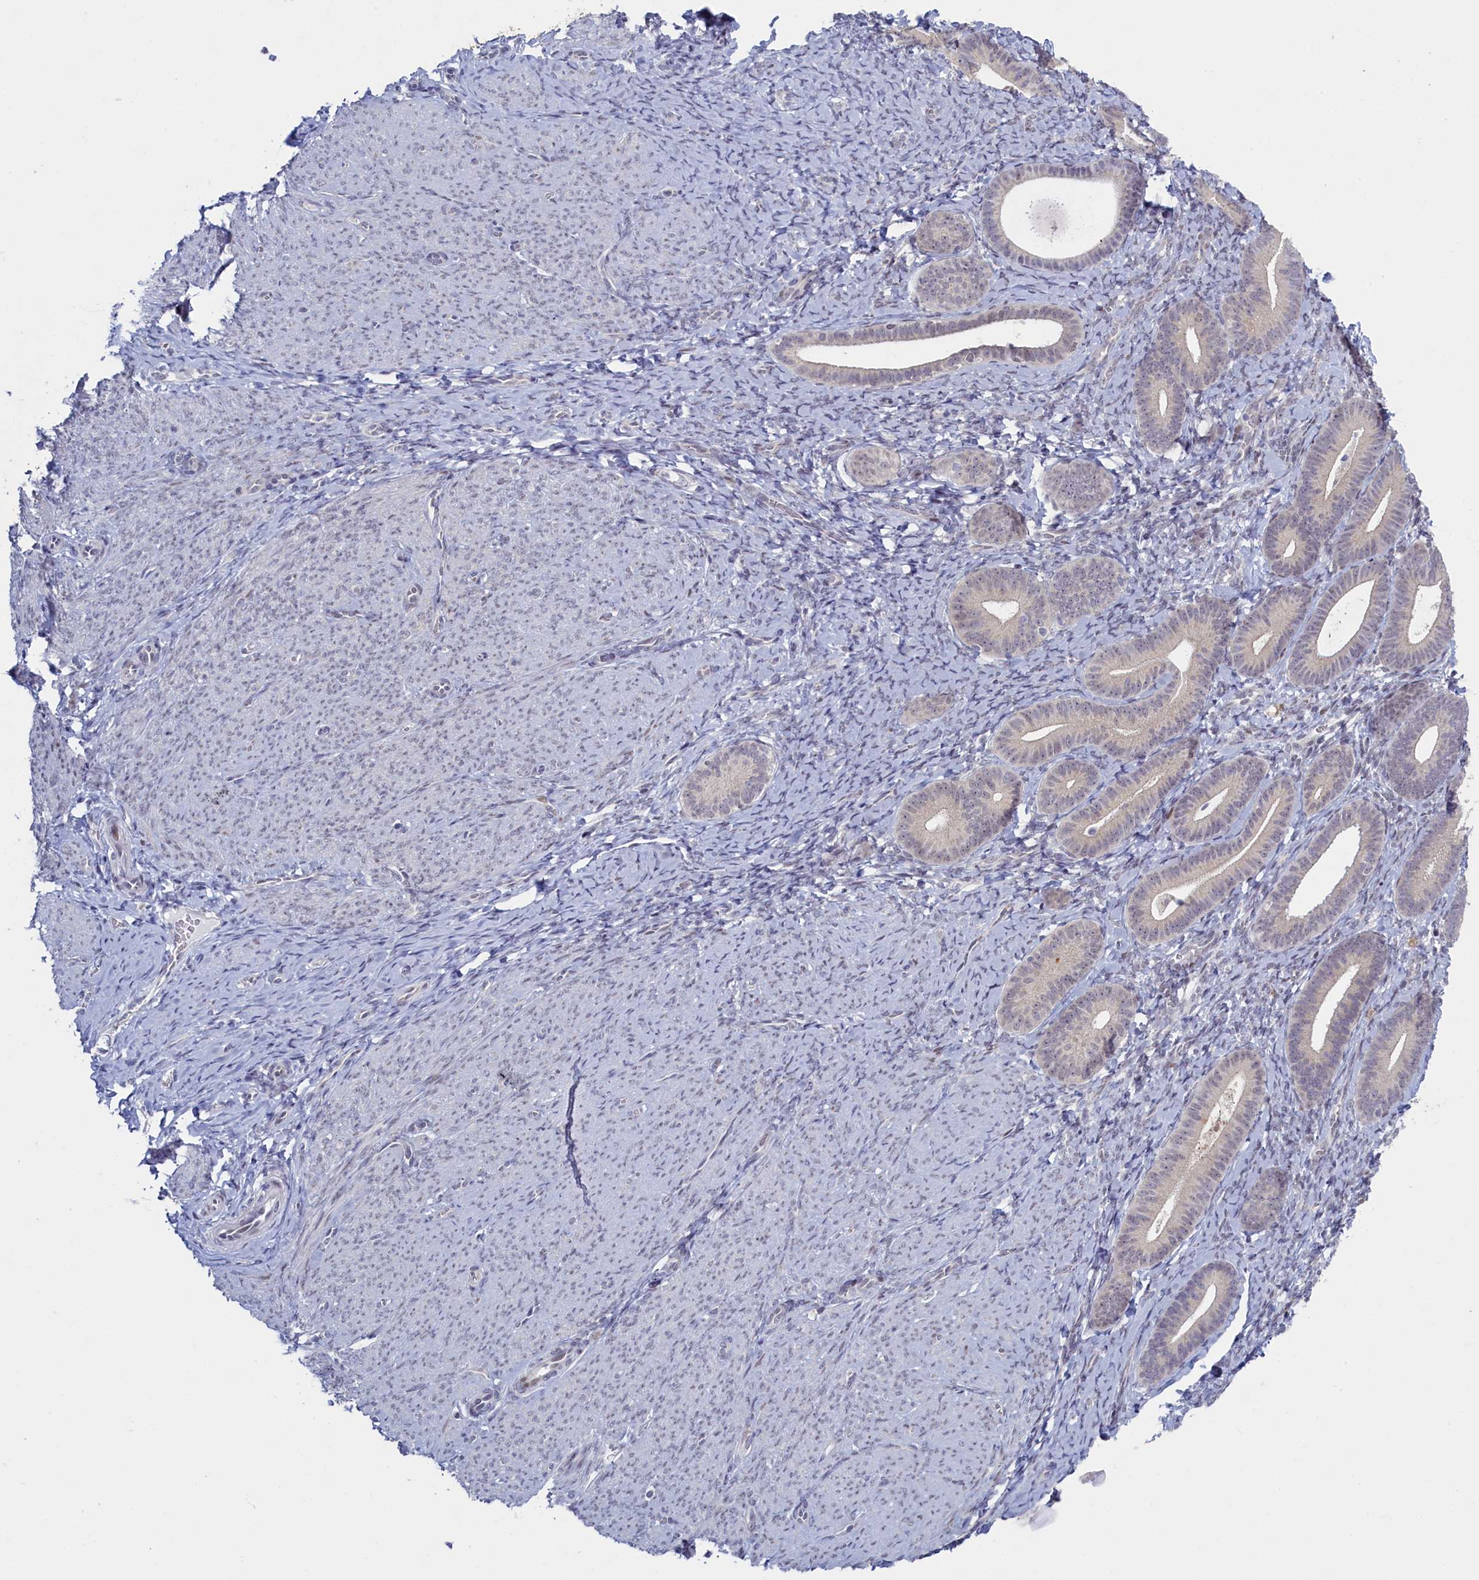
{"staining": {"intensity": "negative", "quantity": "none", "location": "none"}, "tissue": "endometrium", "cell_type": "Cells in endometrial stroma", "image_type": "normal", "snomed": [{"axis": "morphology", "description": "Normal tissue, NOS"}, {"axis": "topography", "description": "Endometrium"}], "caption": "This is a photomicrograph of immunohistochemistry staining of benign endometrium, which shows no staining in cells in endometrial stroma.", "gene": "ATF7IP2", "patient": {"sex": "female", "age": 65}}